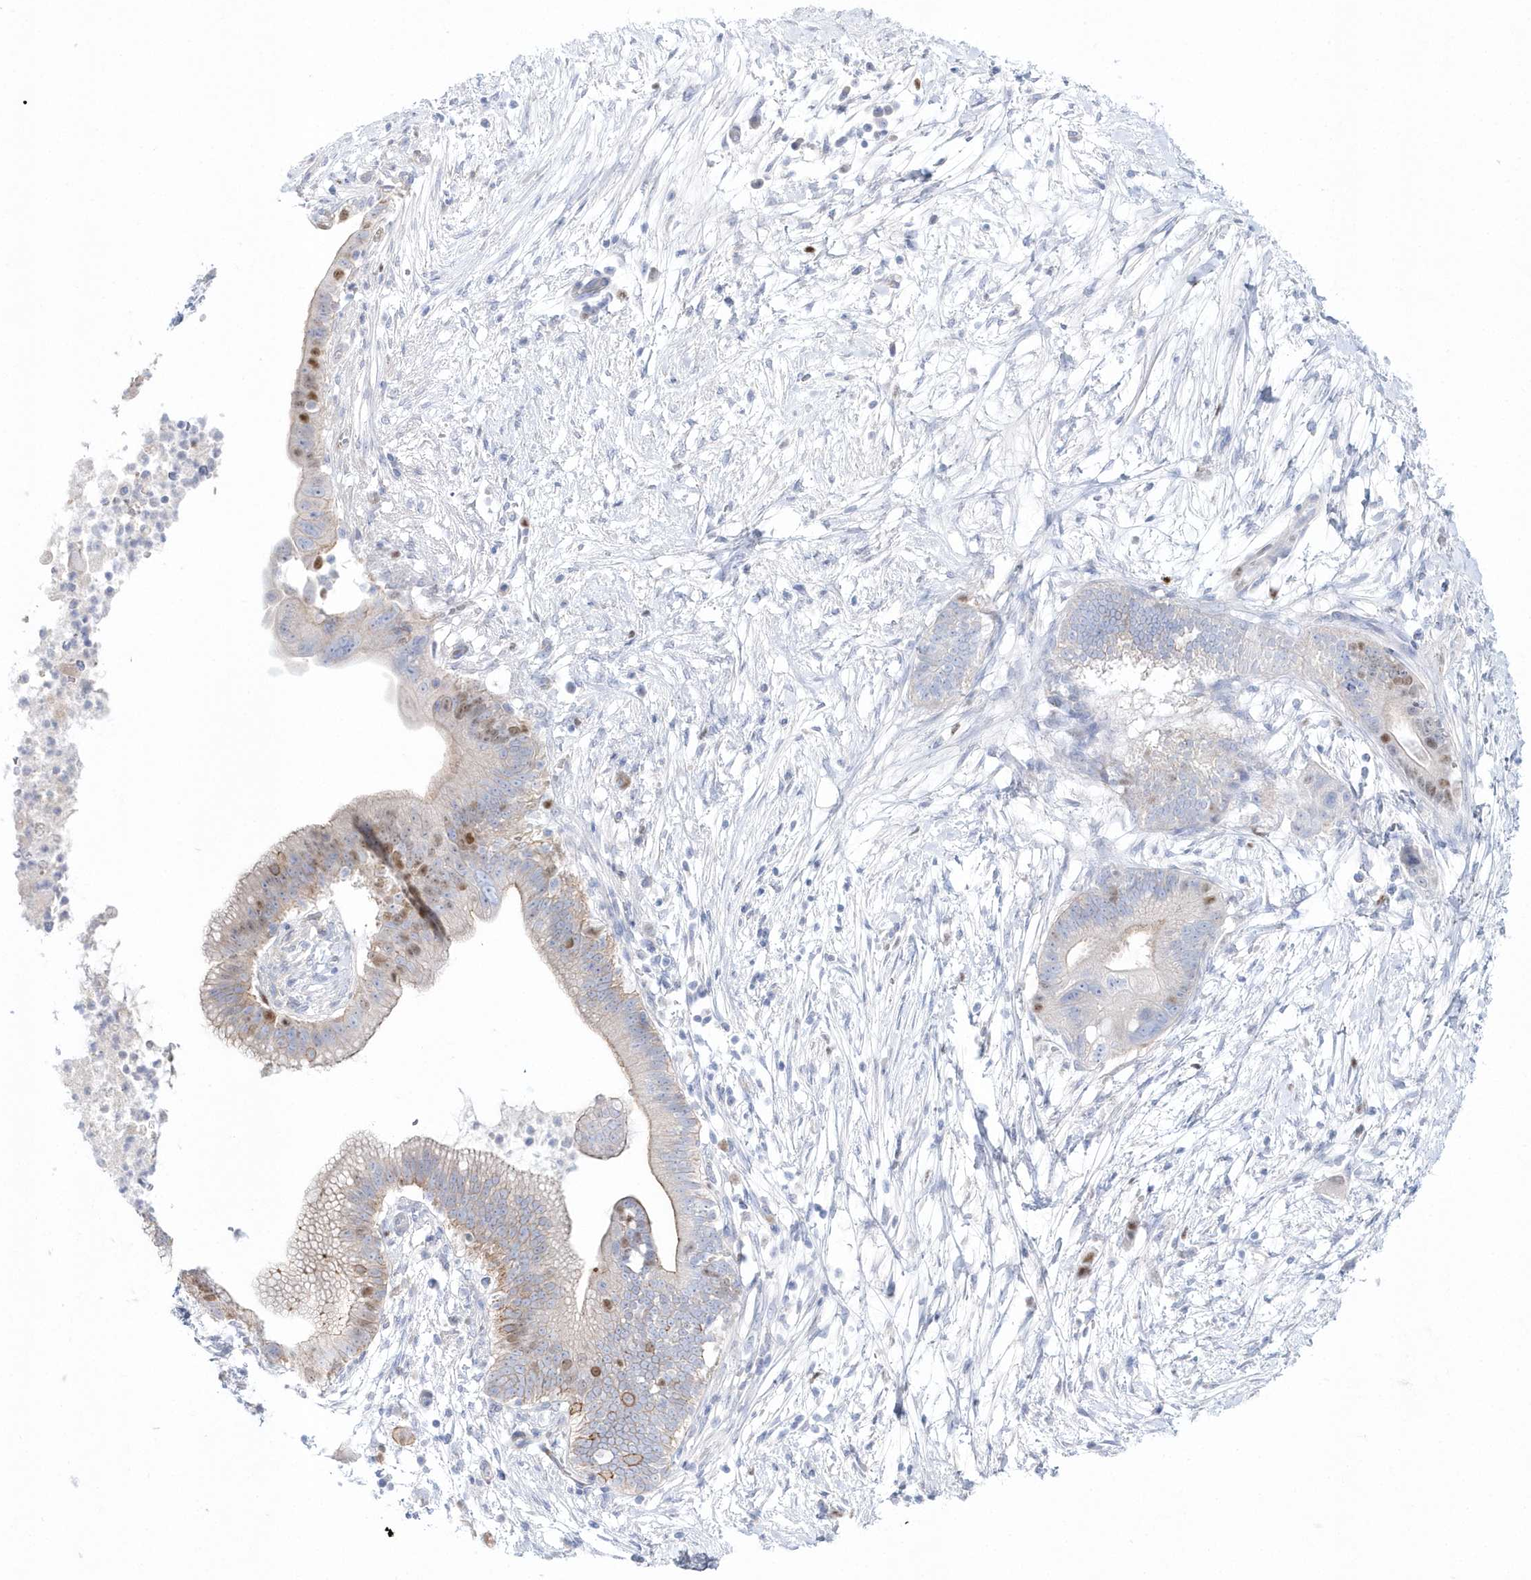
{"staining": {"intensity": "moderate", "quantity": "<25%", "location": "nuclear"}, "tissue": "pancreatic cancer", "cell_type": "Tumor cells", "image_type": "cancer", "snomed": [{"axis": "morphology", "description": "Adenocarcinoma, NOS"}, {"axis": "topography", "description": "Pancreas"}], "caption": "Tumor cells exhibit low levels of moderate nuclear positivity in approximately <25% of cells in adenocarcinoma (pancreatic). (Stains: DAB (3,3'-diaminobenzidine) in brown, nuclei in blue, Microscopy: brightfield microscopy at high magnification).", "gene": "TMCO6", "patient": {"sex": "male", "age": 68}}